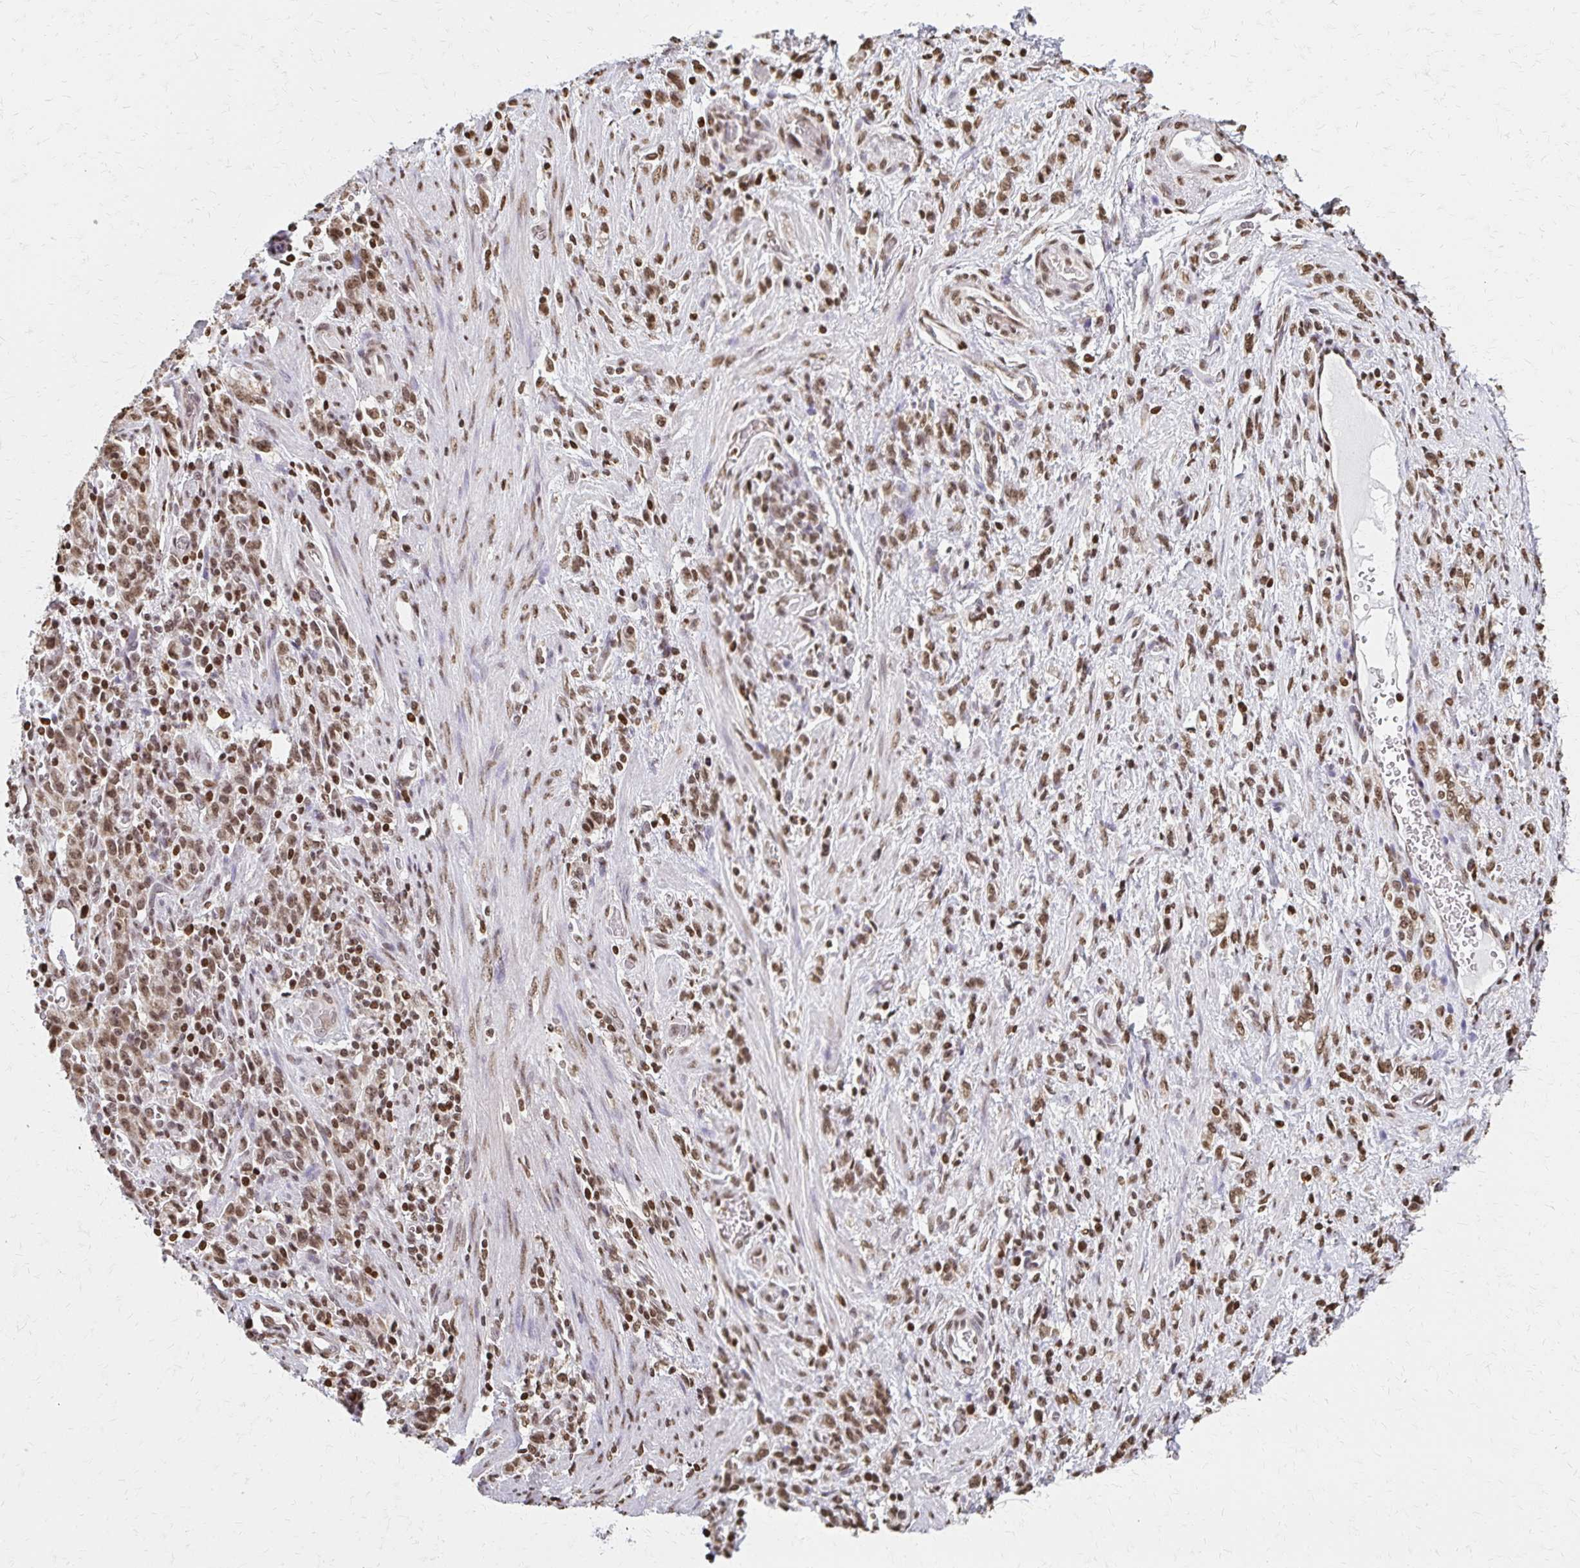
{"staining": {"intensity": "moderate", "quantity": ">75%", "location": "nuclear"}, "tissue": "stomach cancer", "cell_type": "Tumor cells", "image_type": "cancer", "snomed": [{"axis": "morphology", "description": "Adenocarcinoma, NOS"}, {"axis": "topography", "description": "Stomach"}], "caption": "Moderate nuclear positivity is appreciated in about >75% of tumor cells in stomach cancer. (Brightfield microscopy of DAB IHC at high magnification).", "gene": "HOXA9", "patient": {"sex": "male", "age": 77}}